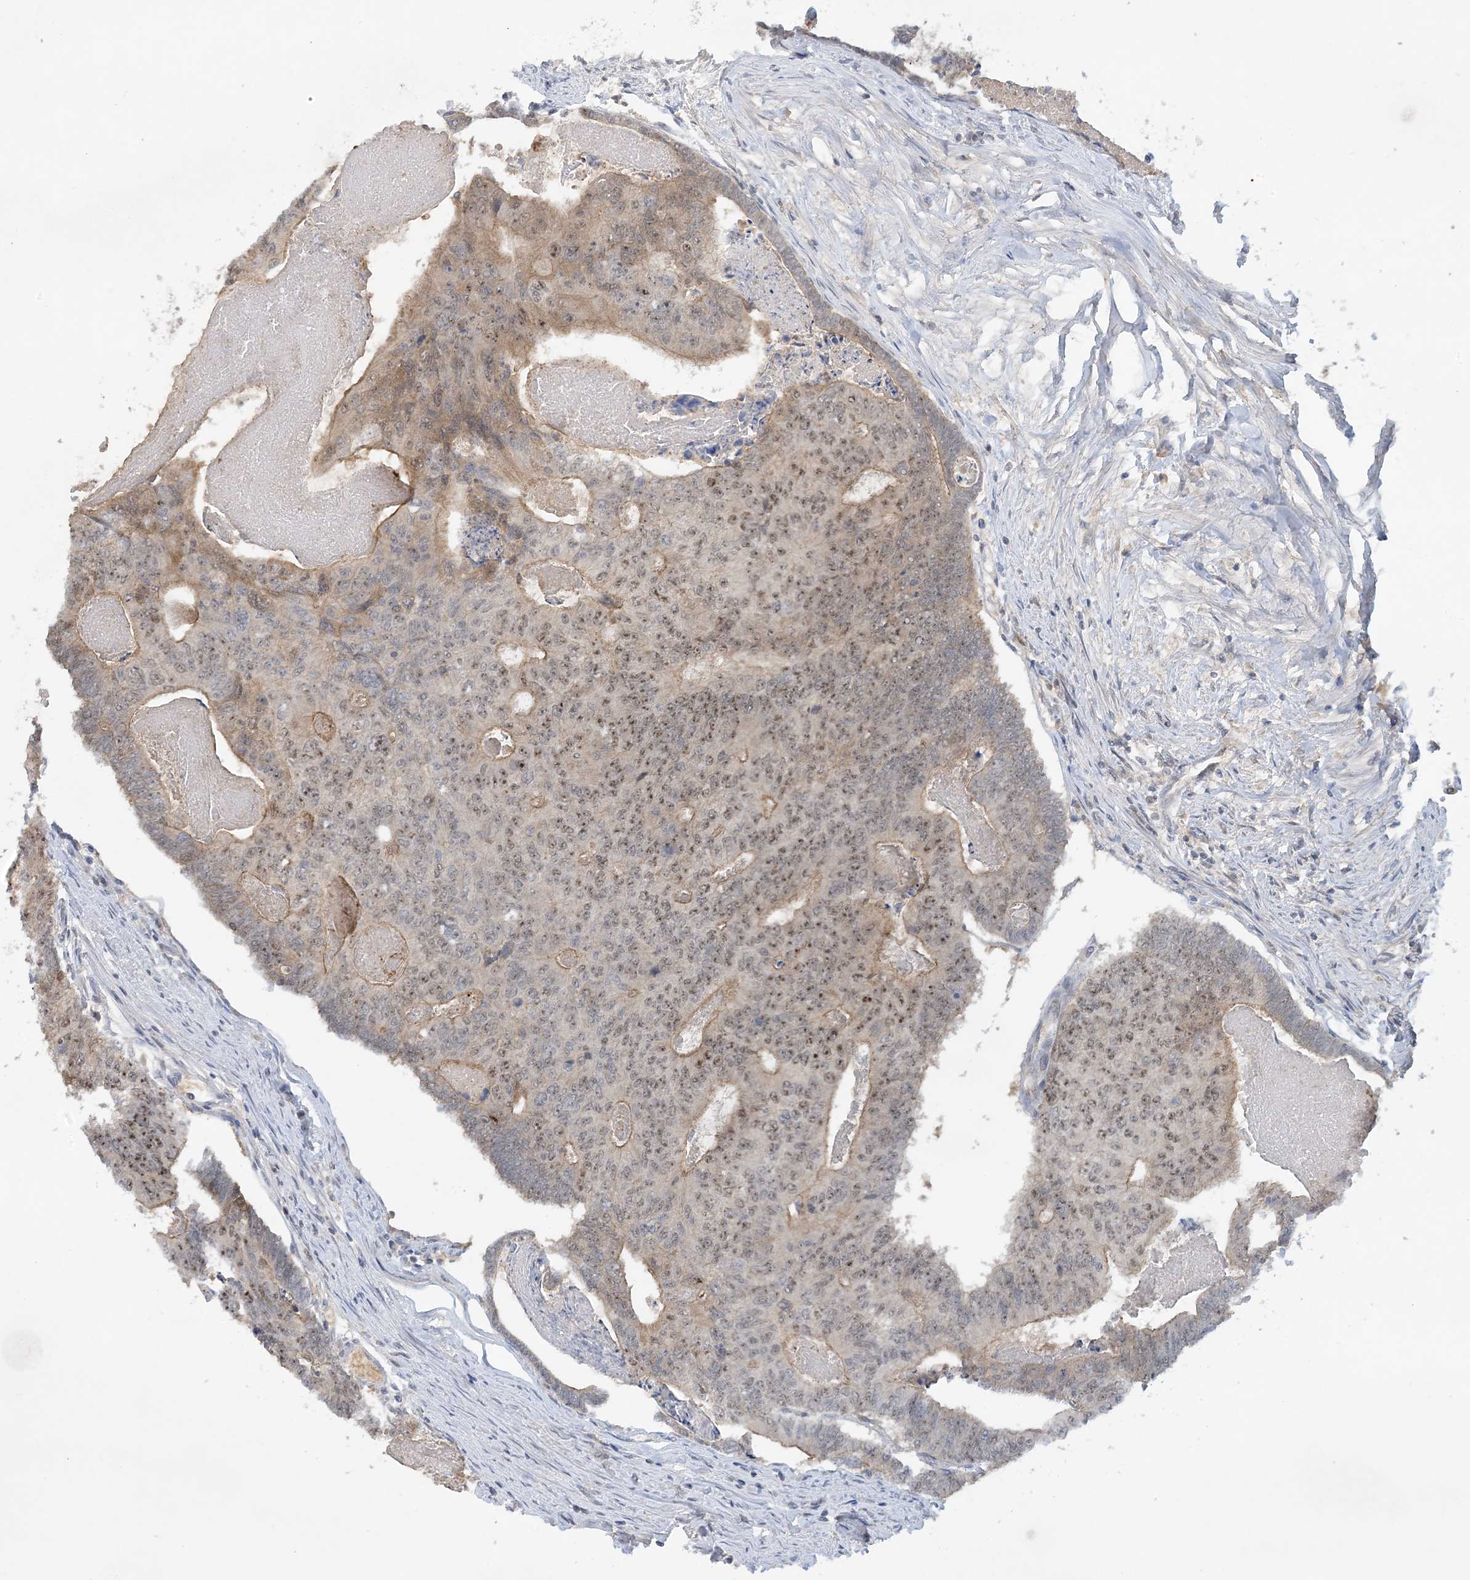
{"staining": {"intensity": "moderate", "quantity": "25%-75%", "location": "cytoplasmic/membranous,nuclear"}, "tissue": "colorectal cancer", "cell_type": "Tumor cells", "image_type": "cancer", "snomed": [{"axis": "morphology", "description": "Adenocarcinoma, NOS"}, {"axis": "topography", "description": "Colon"}], "caption": "Human adenocarcinoma (colorectal) stained with a protein marker shows moderate staining in tumor cells.", "gene": "UBE2E1", "patient": {"sex": "female", "age": 67}}